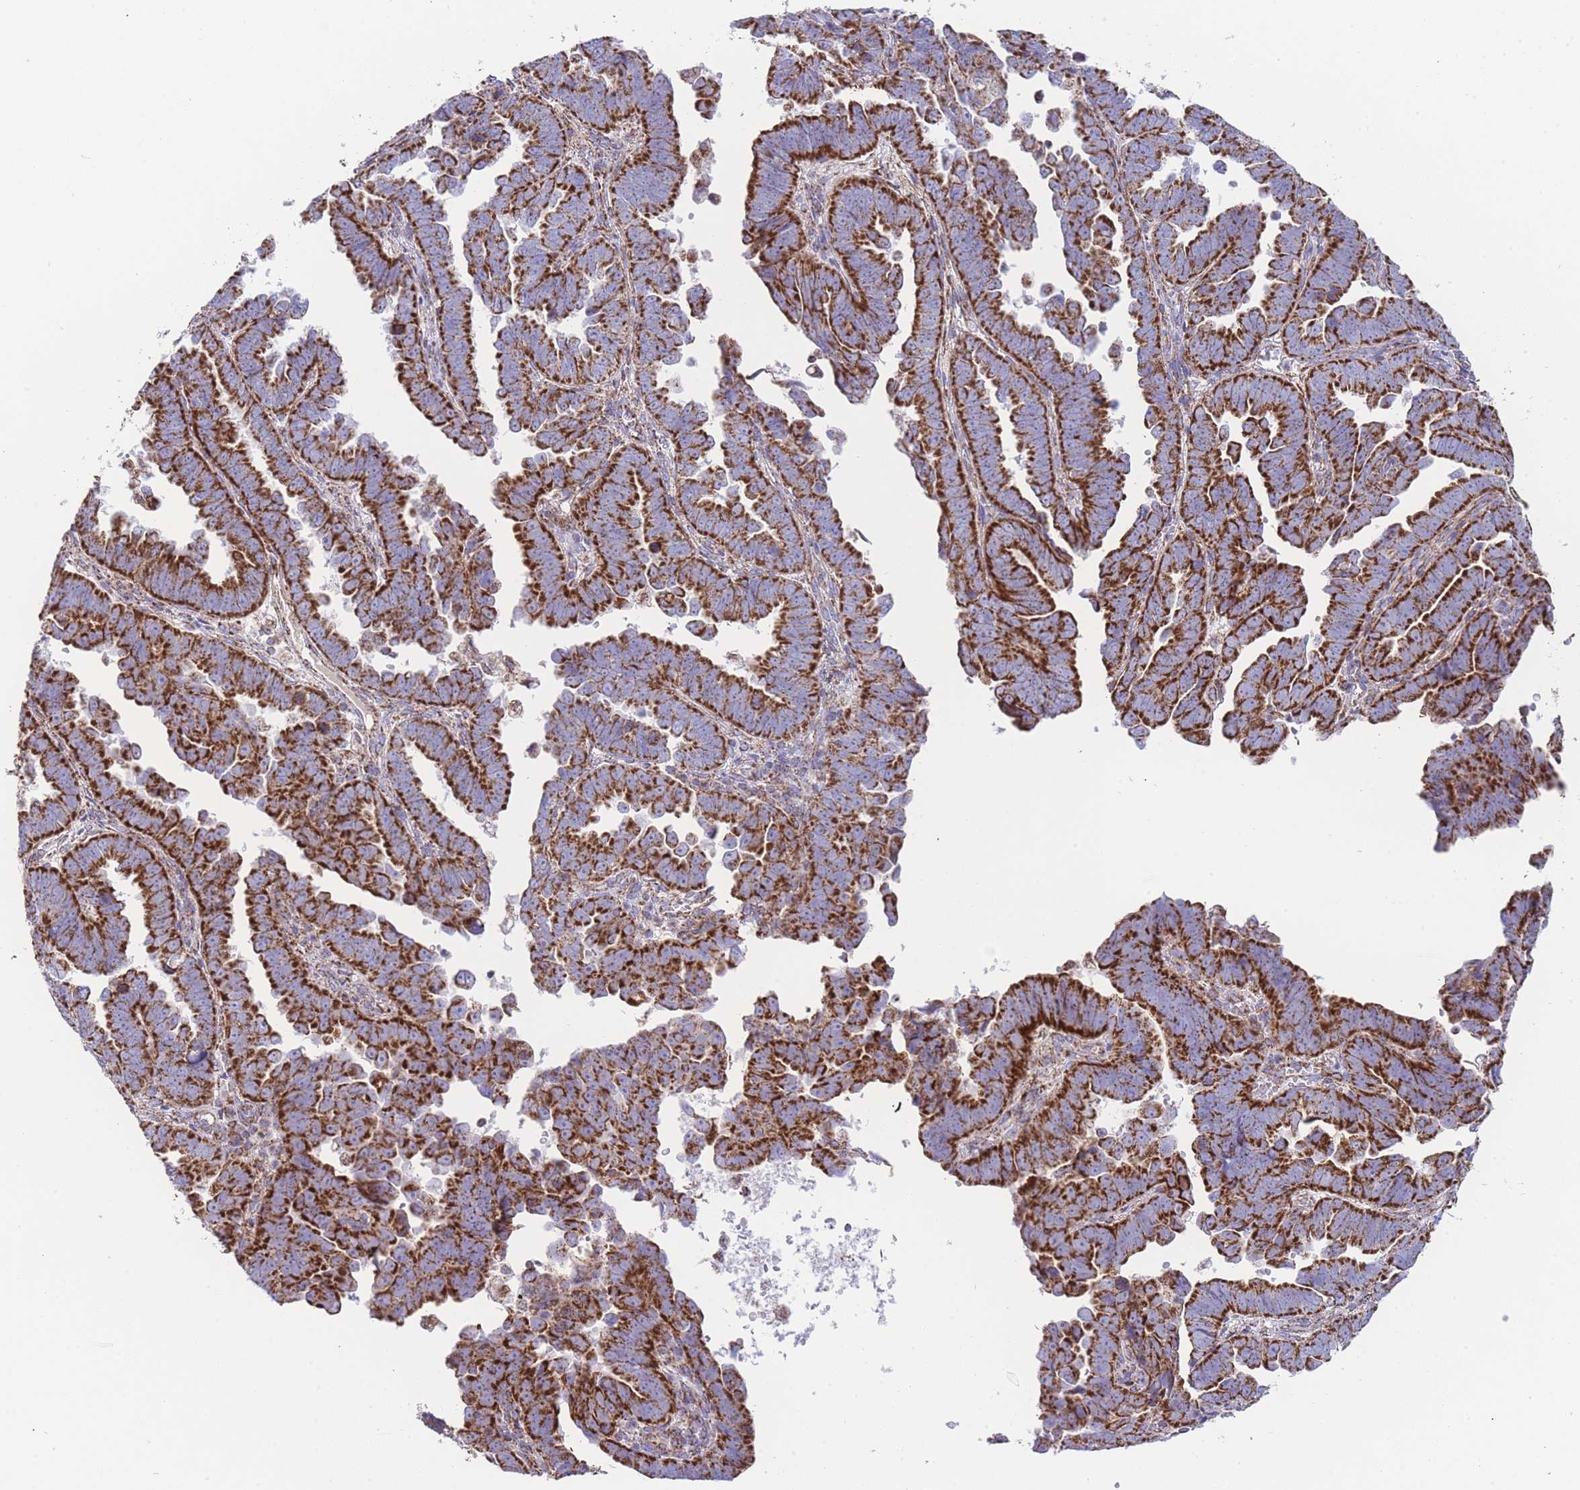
{"staining": {"intensity": "strong", "quantity": ">75%", "location": "cytoplasmic/membranous"}, "tissue": "endometrial cancer", "cell_type": "Tumor cells", "image_type": "cancer", "snomed": [{"axis": "morphology", "description": "Adenocarcinoma, NOS"}, {"axis": "topography", "description": "Endometrium"}], "caption": "IHC of adenocarcinoma (endometrial) exhibits high levels of strong cytoplasmic/membranous staining in approximately >75% of tumor cells.", "gene": "GSTM1", "patient": {"sex": "female", "age": 75}}